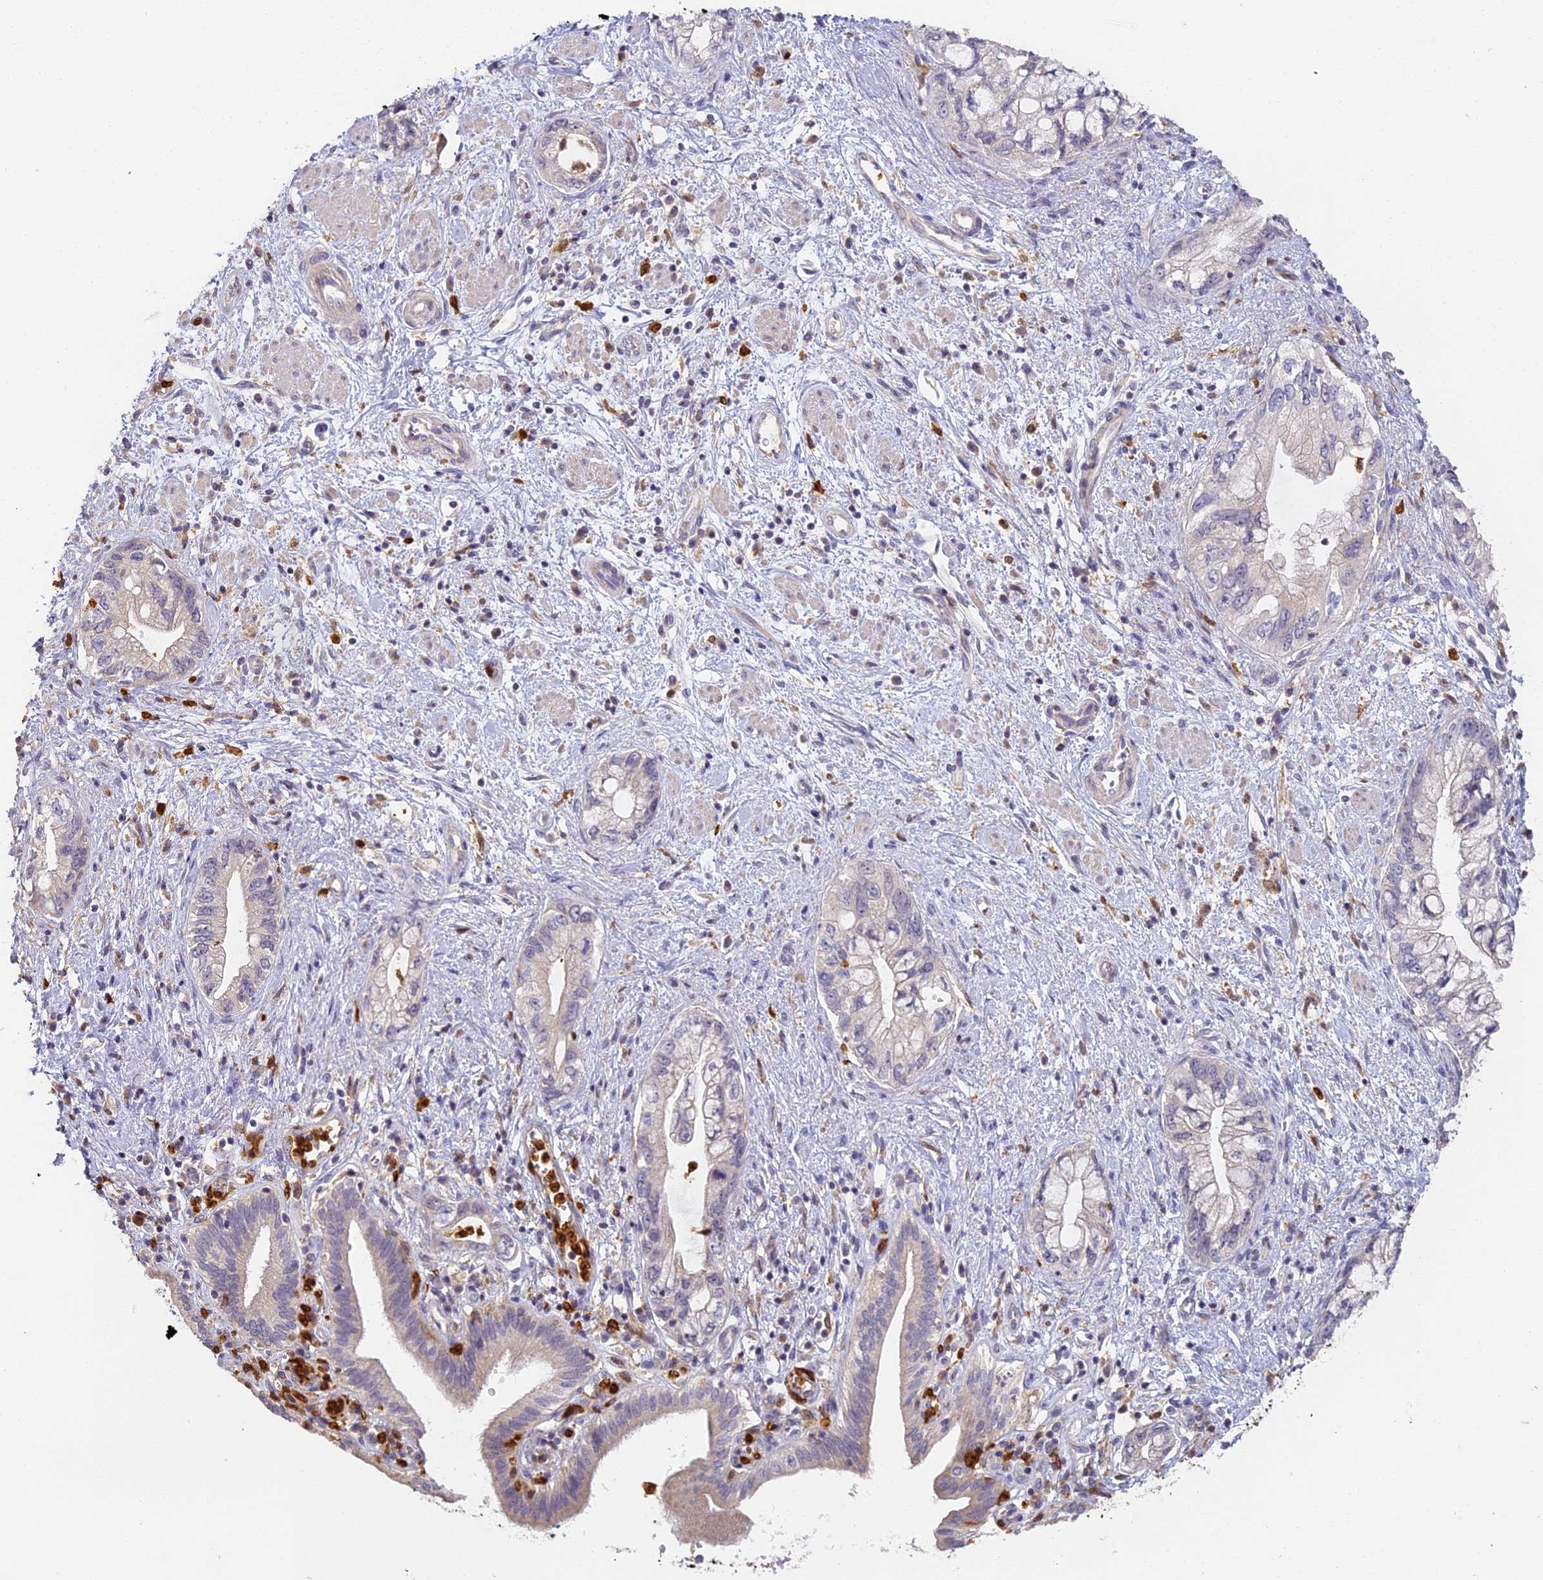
{"staining": {"intensity": "negative", "quantity": "none", "location": "none"}, "tissue": "pancreatic cancer", "cell_type": "Tumor cells", "image_type": "cancer", "snomed": [{"axis": "morphology", "description": "Adenocarcinoma, NOS"}, {"axis": "topography", "description": "Pancreas"}], "caption": "Histopathology image shows no significant protein expression in tumor cells of pancreatic cancer (adenocarcinoma).", "gene": "NCF4", "patient": {"sex": "female", "age": 73}}